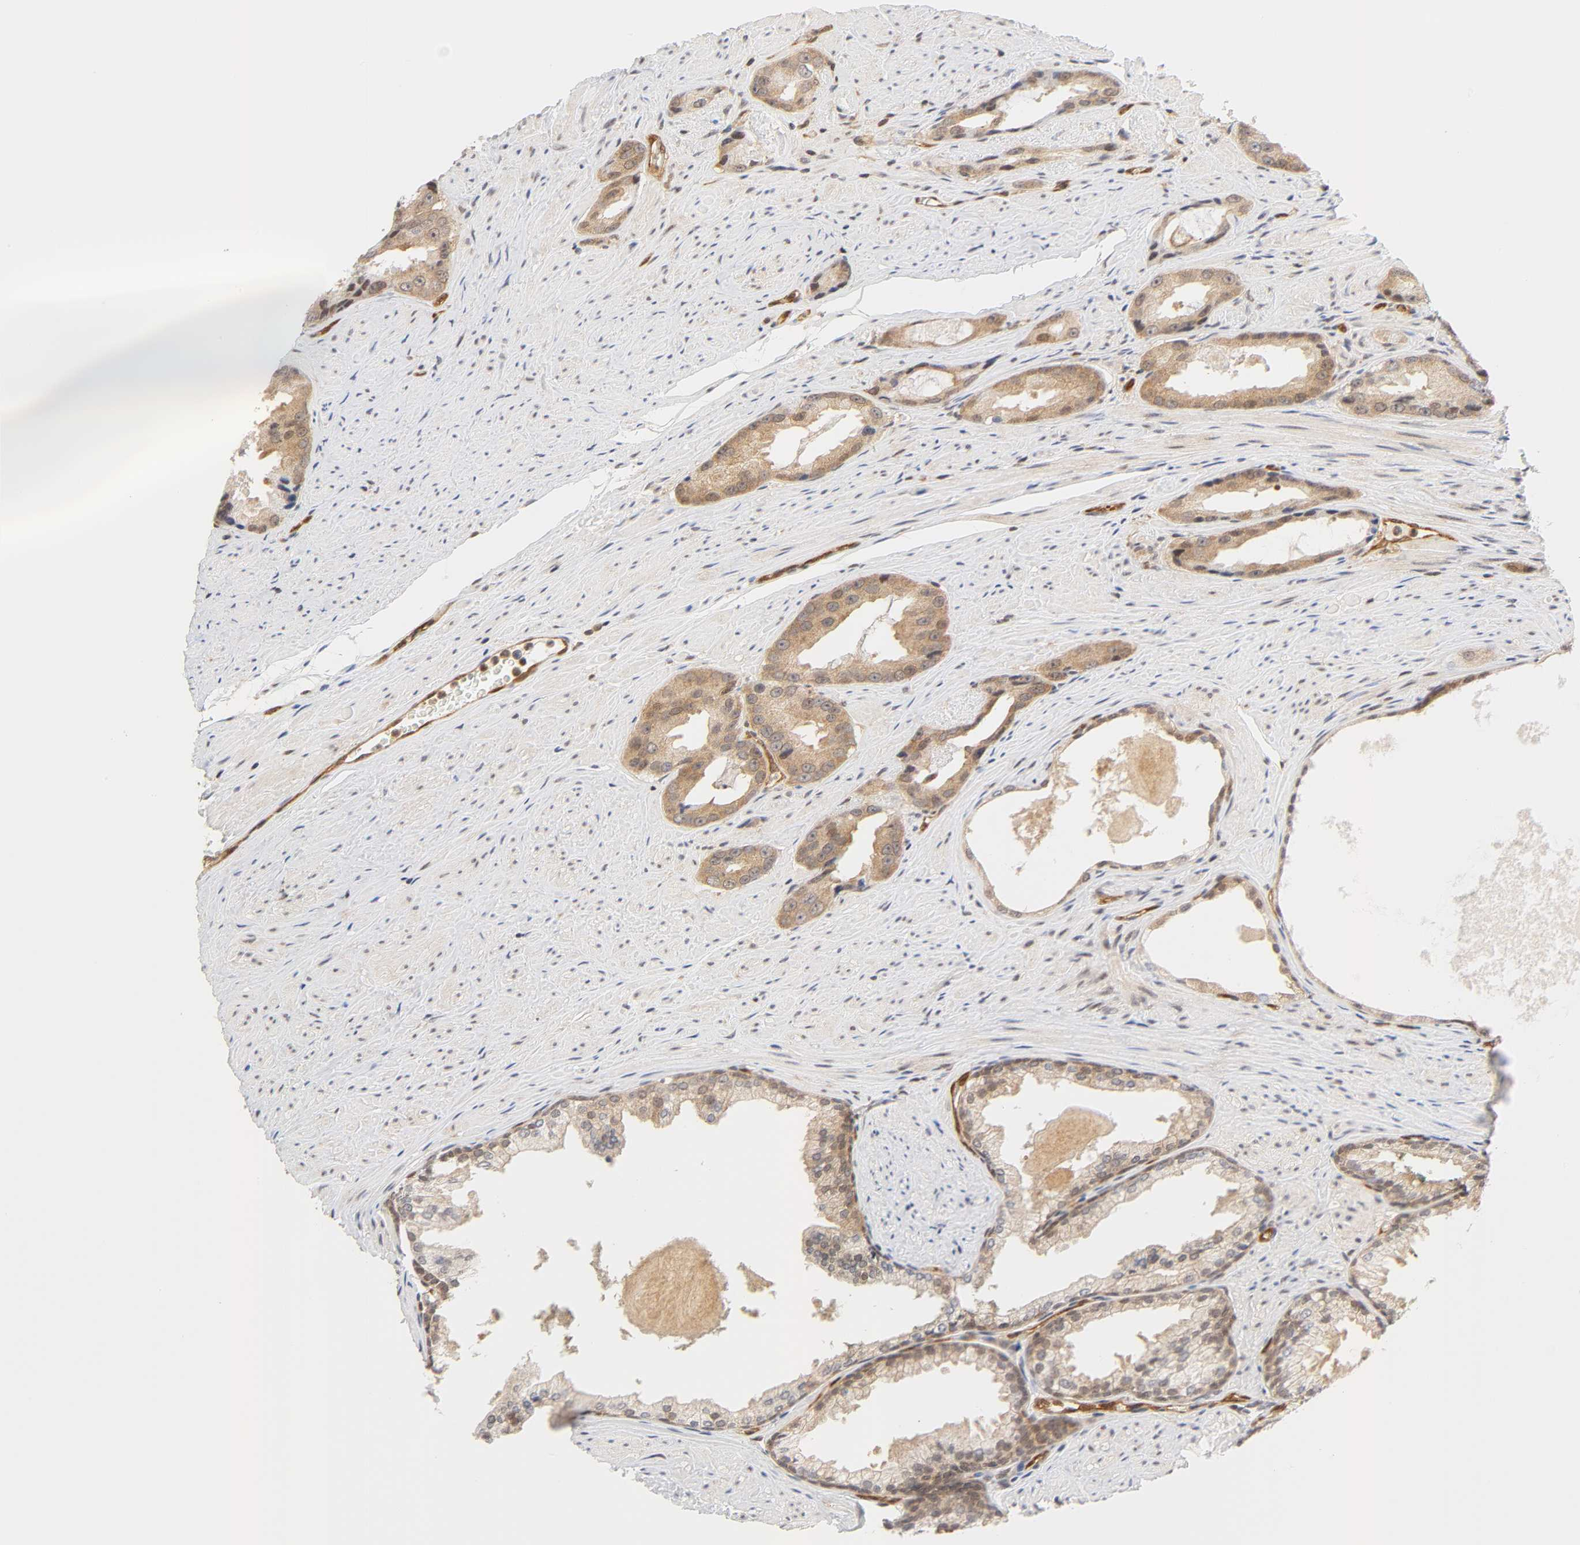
{"staining": {"intensity": "weak", "quantity": ">75%", "location": "cytoplasmic/membranous,nuclear"}, "tissue": "prostate cancer", "cell_type": "Tumor cells", "image_type": "cancer", "snomed": [{"axis": "morphology", "description": "Adenocarcinoma, Medium grade"}, {"axis": "topography", "description": "Prostate"}], "caption": "Protein staining reveals weak cytoplasmic/membranous and nuclear positivity in about >75% of tumor cells in prostate cancer.", "gene": "CDC37", "patient": {"sex": "male", "age": 60}}